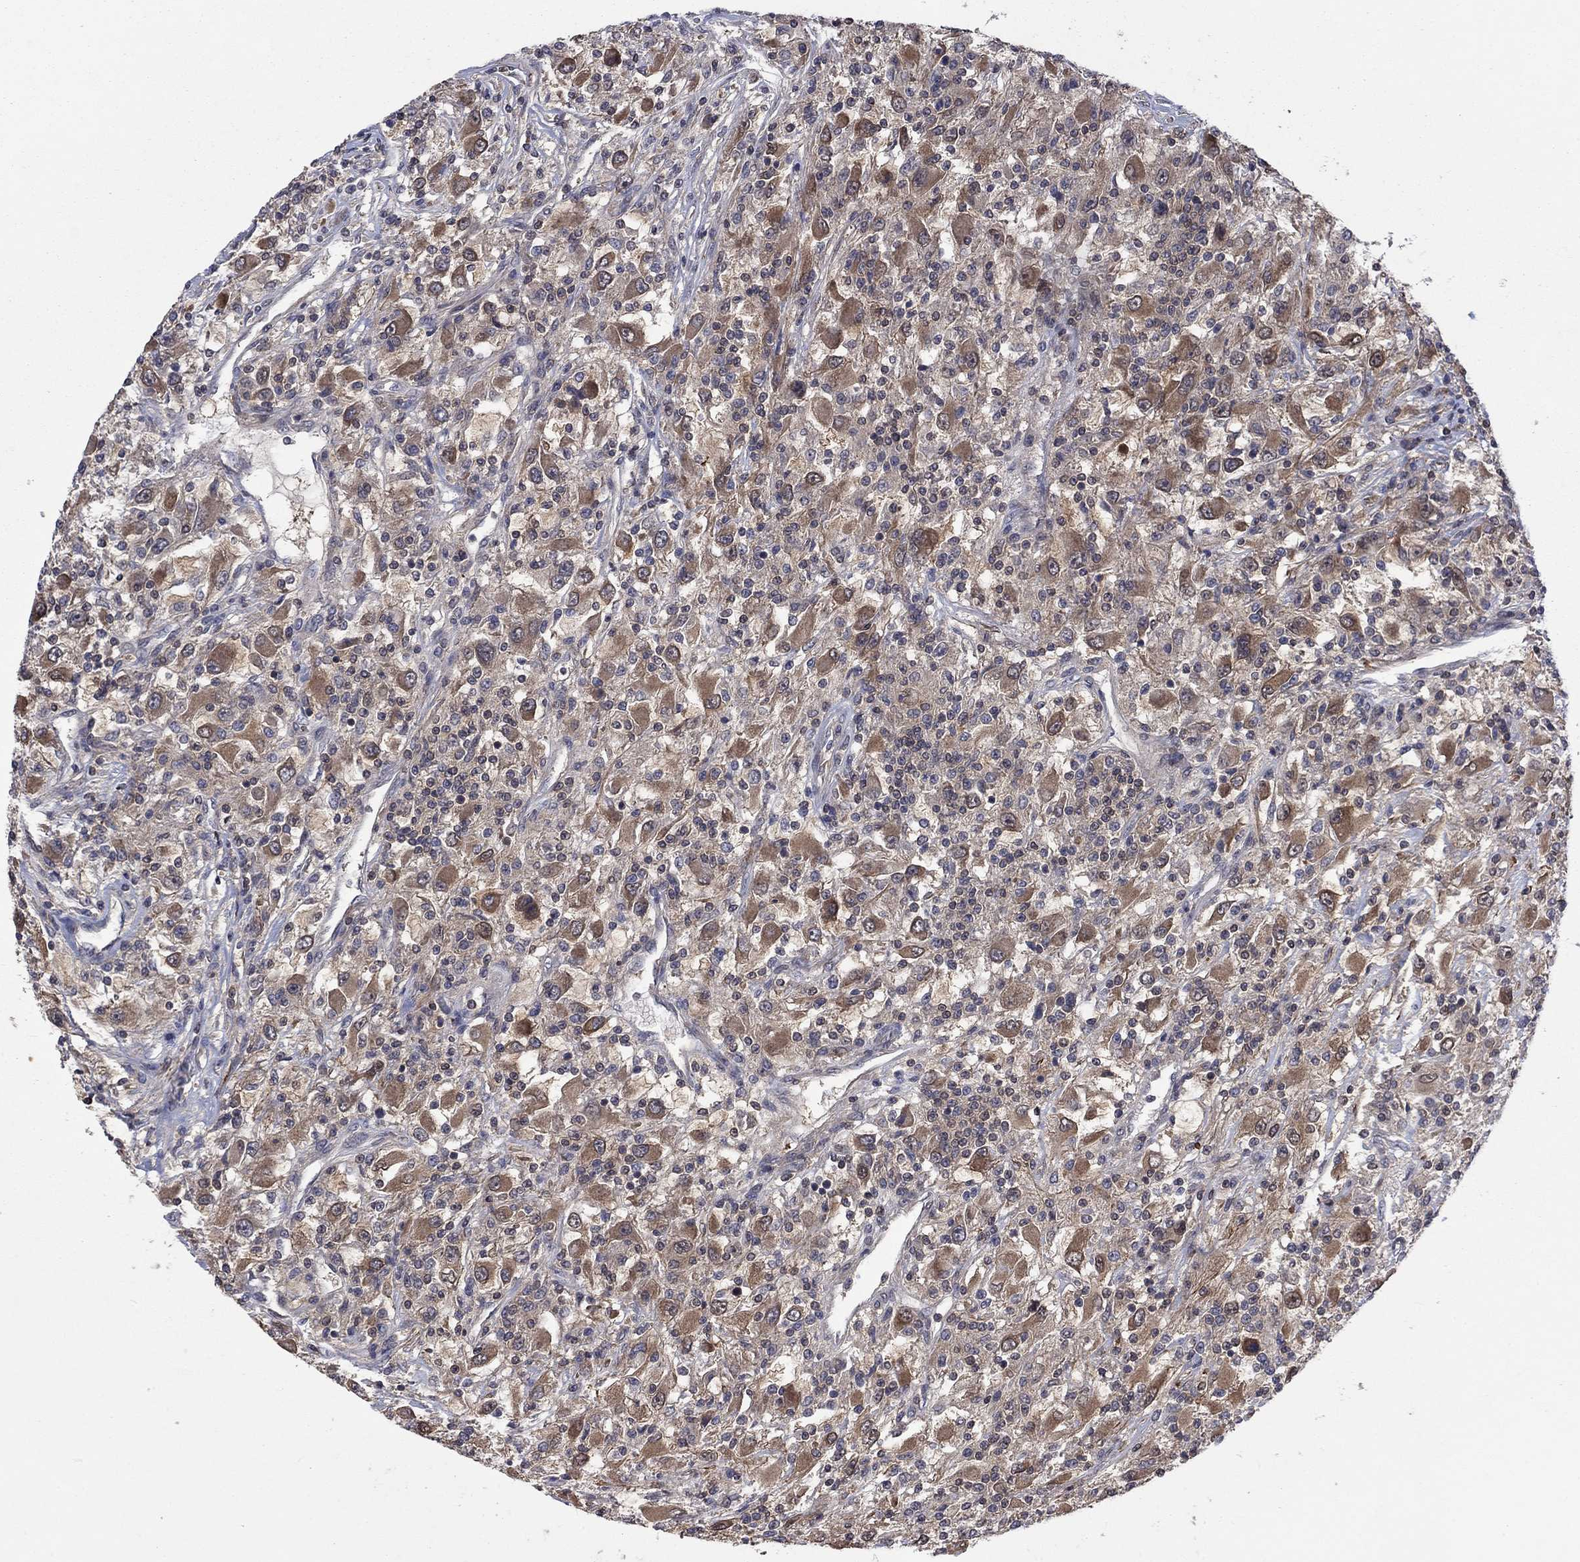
{"staining": {"intensity": "moderate", "quantity": "<25%", "location": "cytoplasmic/membranous"}, "tissue": "renal cancer", "cell_type": "Tumor cells", "image_type": "cancer", "snomed": [{"axis": "morphology", "description": "Adenocarcinoma, NOS"}, {"axis": "topography", "description": "Kidney"}], "caption": "Brown immunohistochemical staining in human renal cancer (adenocarcinoma) reveals moderate cytoplasmic/membranous staining in about <25% of tumor cells. (DAB = brown stain, brightfield microscopy at high magnification).", "gene": "IAH1", "patient": {"sex": "female", "age": 67}}